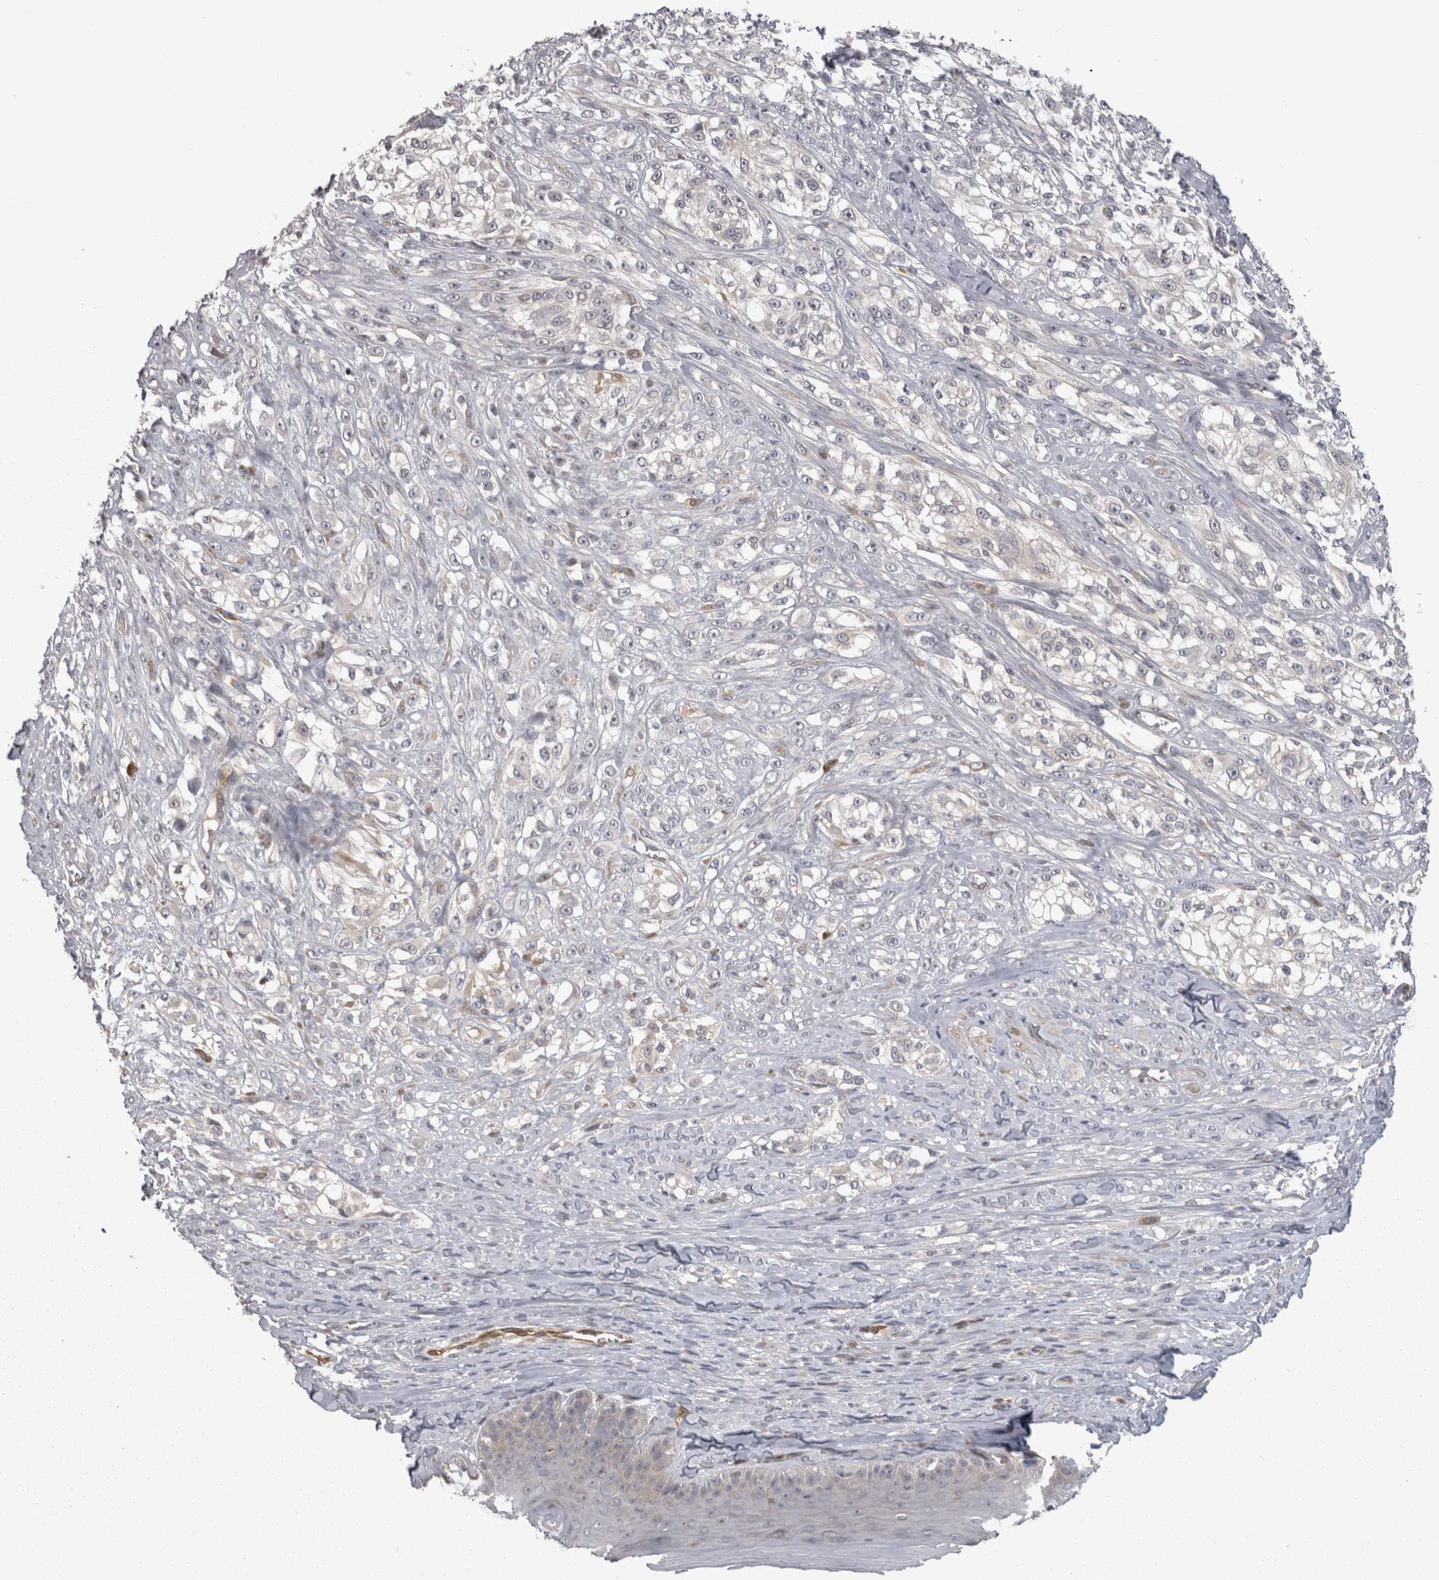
{"staining": {"intensity": "negative", "quantity": "none", "location": "none"}, "tissue": "melanoma", "cell_type": "Tumor cells", "image_type": "cancer", "snomed": [{"axis": "morphology", "description": "Malignant melanoma, NOS"}, {"axis": "topography", "description": "Skin of head"}], "caption": "The micrograph exhibits no staining of tumor cells in melanoma. The staining is performed using DAB (3,3'-diaminobenzidine) brown chromogen with nuclei counter-stained in using hematoxylin.", "gene": "RMDN1", "patient": {"sex": "male", "age": 83}}